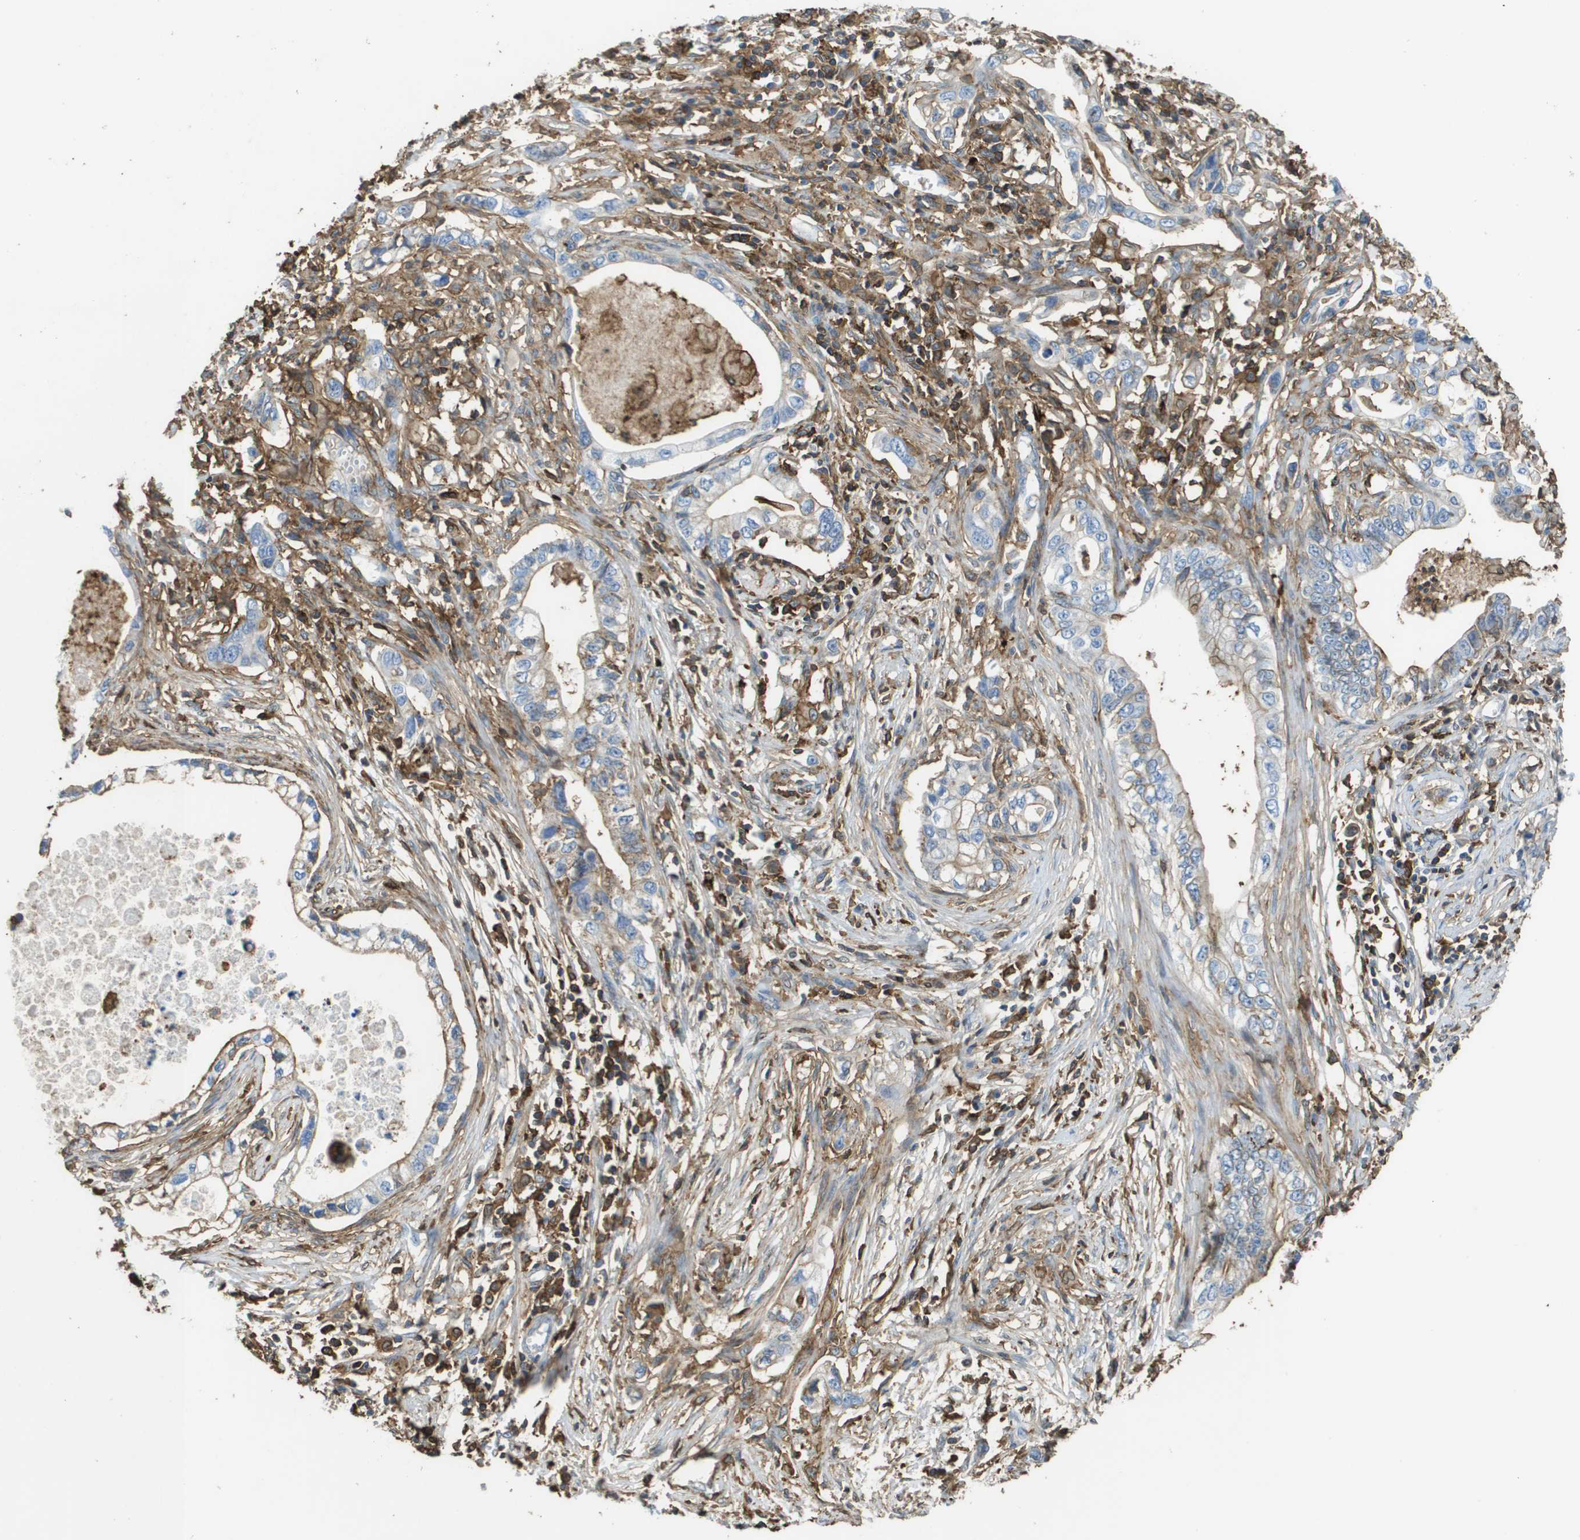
{"staining": {"intensity": "weak", "quantity": "<25%", "location": "cytoplasmic/membranous"}, "tissue": "pancreatic cancer", "cell_type": "Tumor cells", "image_type": "cancer", "snomed": [{"axis": "morphology", "description": "Adenocarcinoma, NOS"}, {"axis": "topography", "description": "Pancreas"}], "caption": "Immunohistochemistry photomicrograph of human adenocarcinoma (pancreatic) stained for a protein (brown), which displays no staining in tumor cells.", "gene": "PASK", "patient": {"sex": "male", "age": 56}}